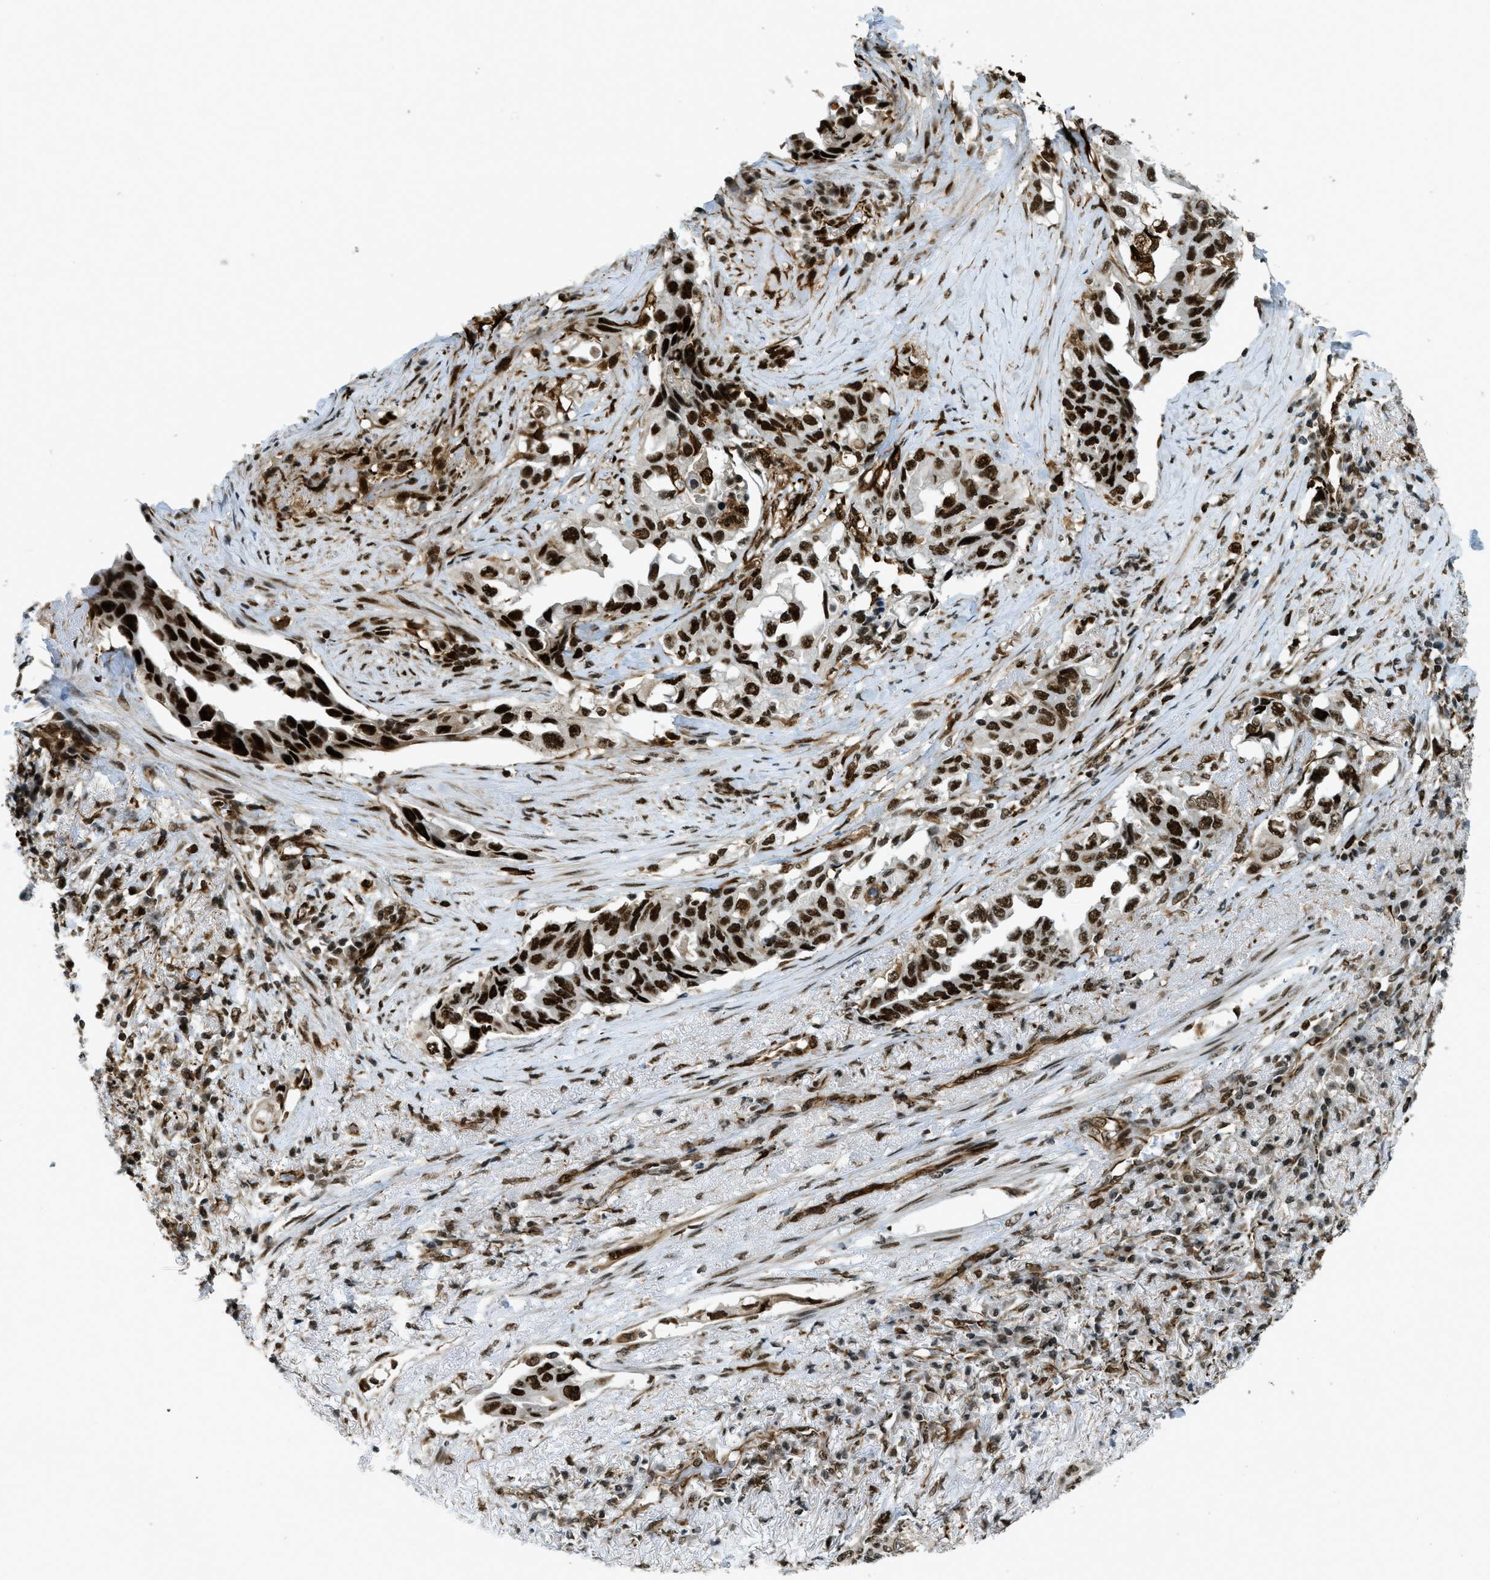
{"staining": {"intensity": "strong", "quantity": ">75%", "location": "nuclear"}, "tissue": "lung cancer", "cell_type": "Tumor cells", "image_type": "cancer", "snomed": [{"axis": "morphology", "description": "Adenocarcinoma, NOS"}, {"axis": "topography", "description": "Lung"}], "caption": "The micrograph exhibits immunohistochemical staining of lung cancer (adenocarcinoma). There is strong nuclear expression is appreciated in approximately >75% of tumor cells. (Stains: DAB in brown, nuclei in blue, Microscopy: brightfield microscopy at high magnification).", "gene": "ZFR", "patient": {"sex": "female", "age": 51}}